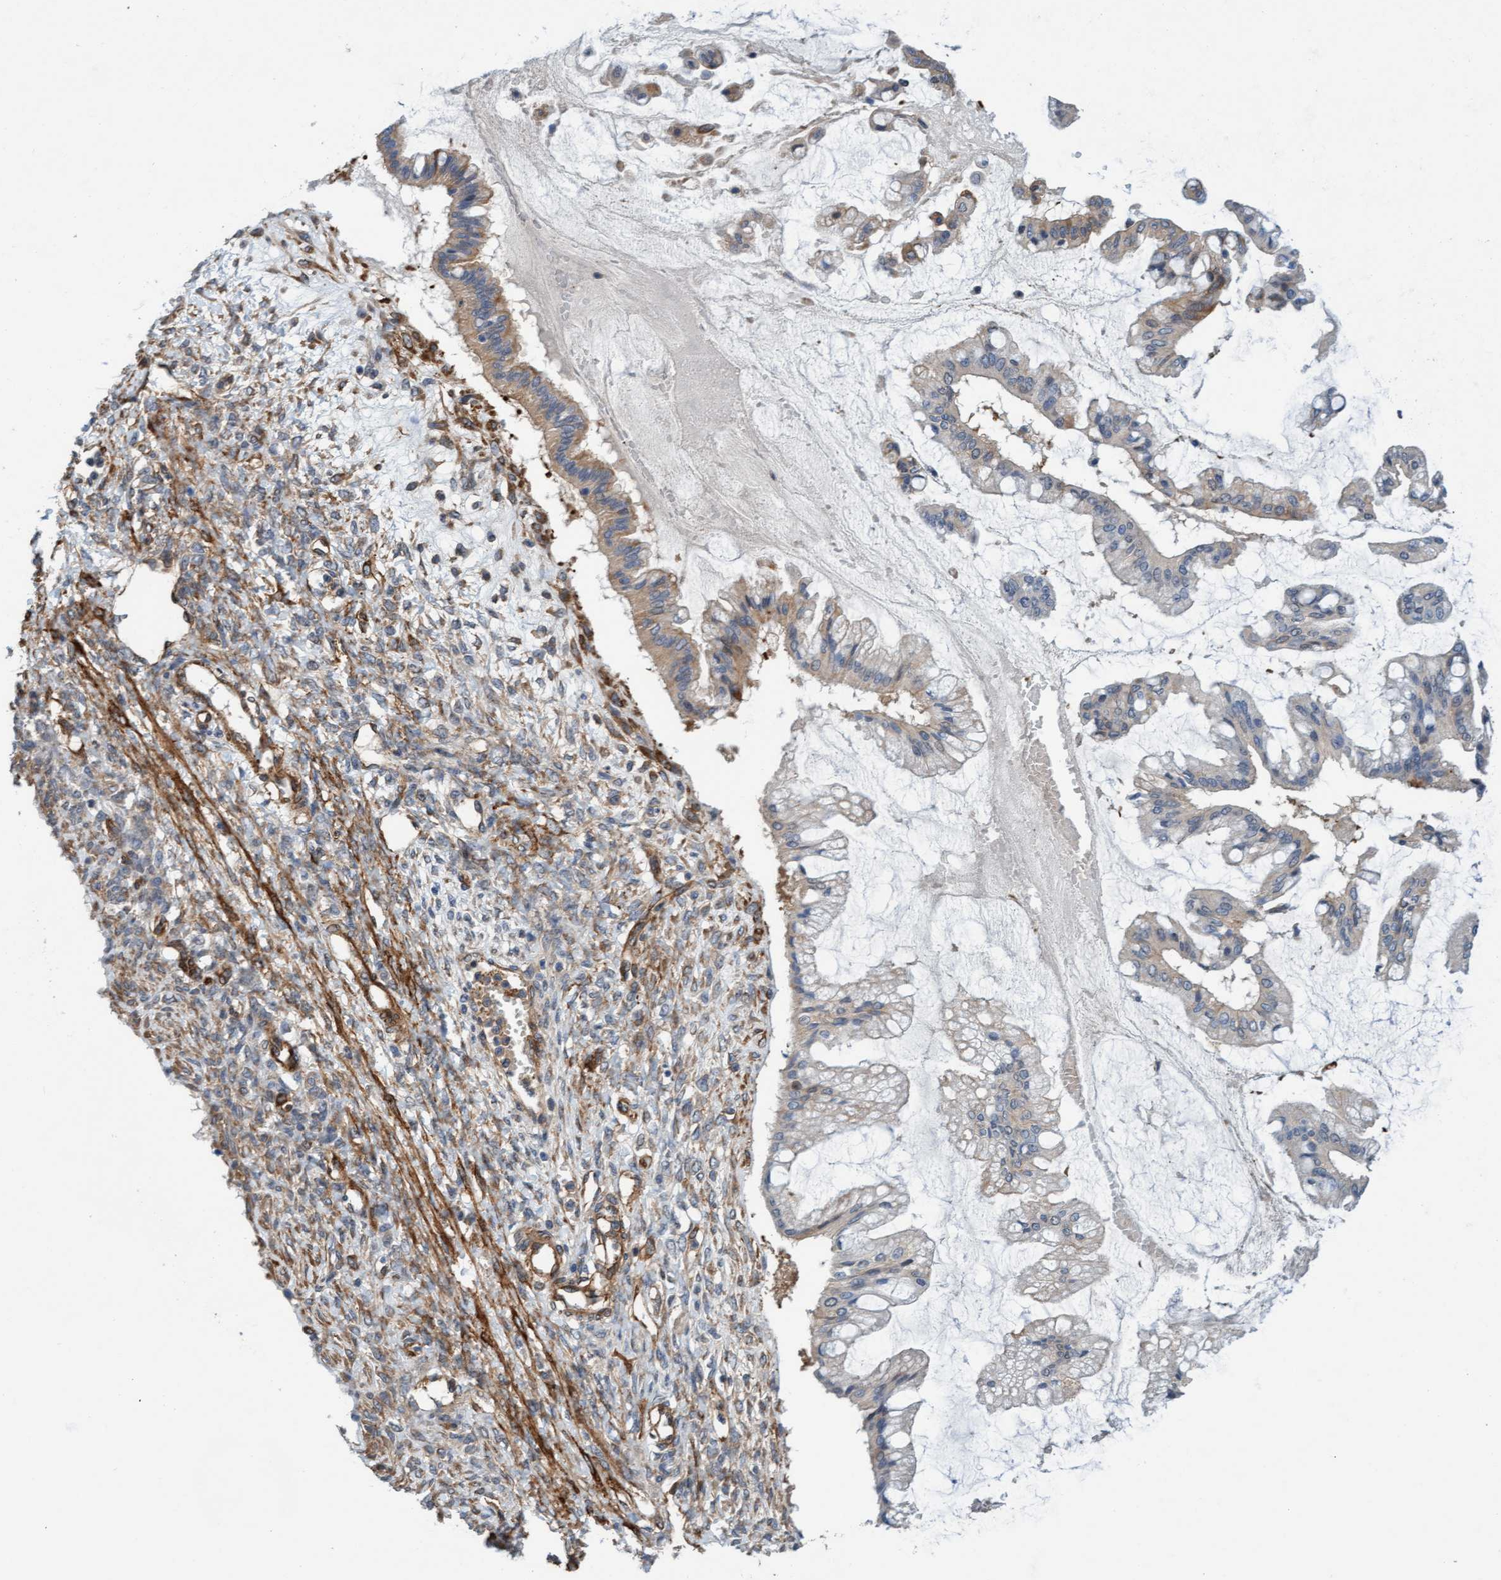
{"staining": {"intensity": "weak", "quantity": "25%-75%", "location": "cytoplasmic/membranous"}, "tissue": "ovarian cancer", "cell_type": "Tumor cells", "image_type": "cancer", "snomed": [{"axis": "morphology", "description": "Cystadenocarcinoma, mucinous, NOS"}, {"axis": "topography", "description": "Ovary"}], "caption": "Human ovarian cancer stained with a protein marker demonstrates weak staining in tumor cells.", "gene": "FMNL3", "patient": {"sex": "female", "age": 73}}